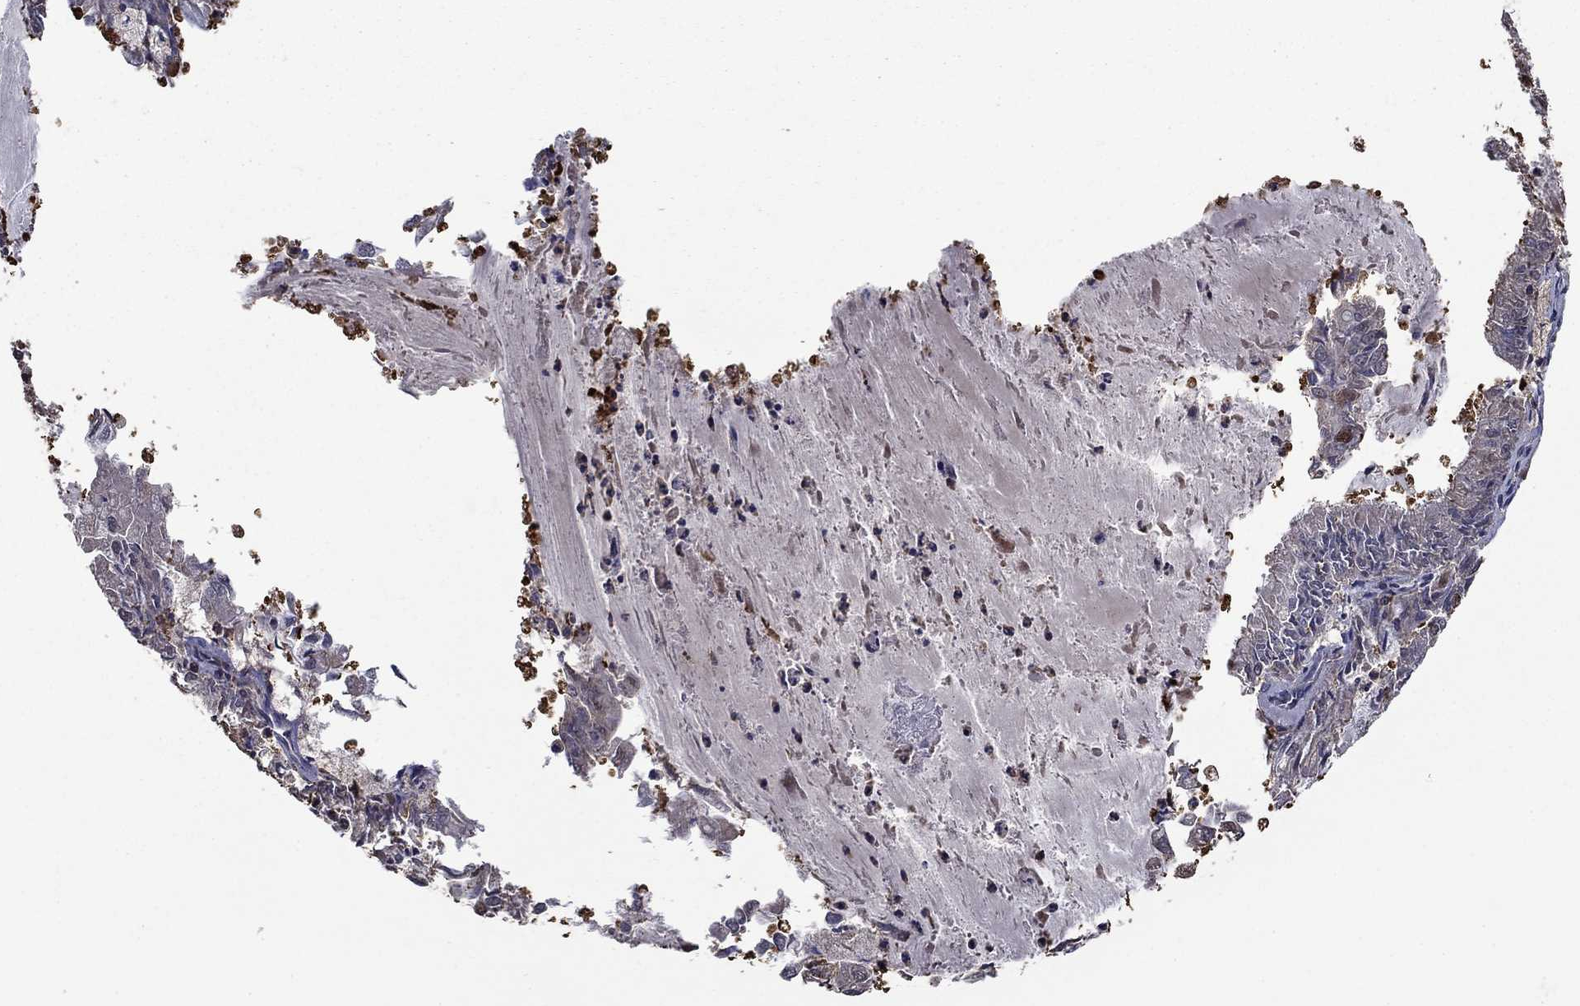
{"staining": {"intensity": "negative", "quantity": "none", "location": "none"}, "tissue": "endometrial cancer", "cell_type": "Tumor cells", "image_type": "cancer", "snomed": [{"axis": "morphology", "description": "Adenocarcinoma, NOS"}, {"axis": "topography", "description": "Endometrium"}], "caption": "The photomicrograph shows no staining of tumor cells in endometrial cancer (adenocarcinoma).", "gene": "DVL1", "patient": {"sex": "female", "age": 57}}